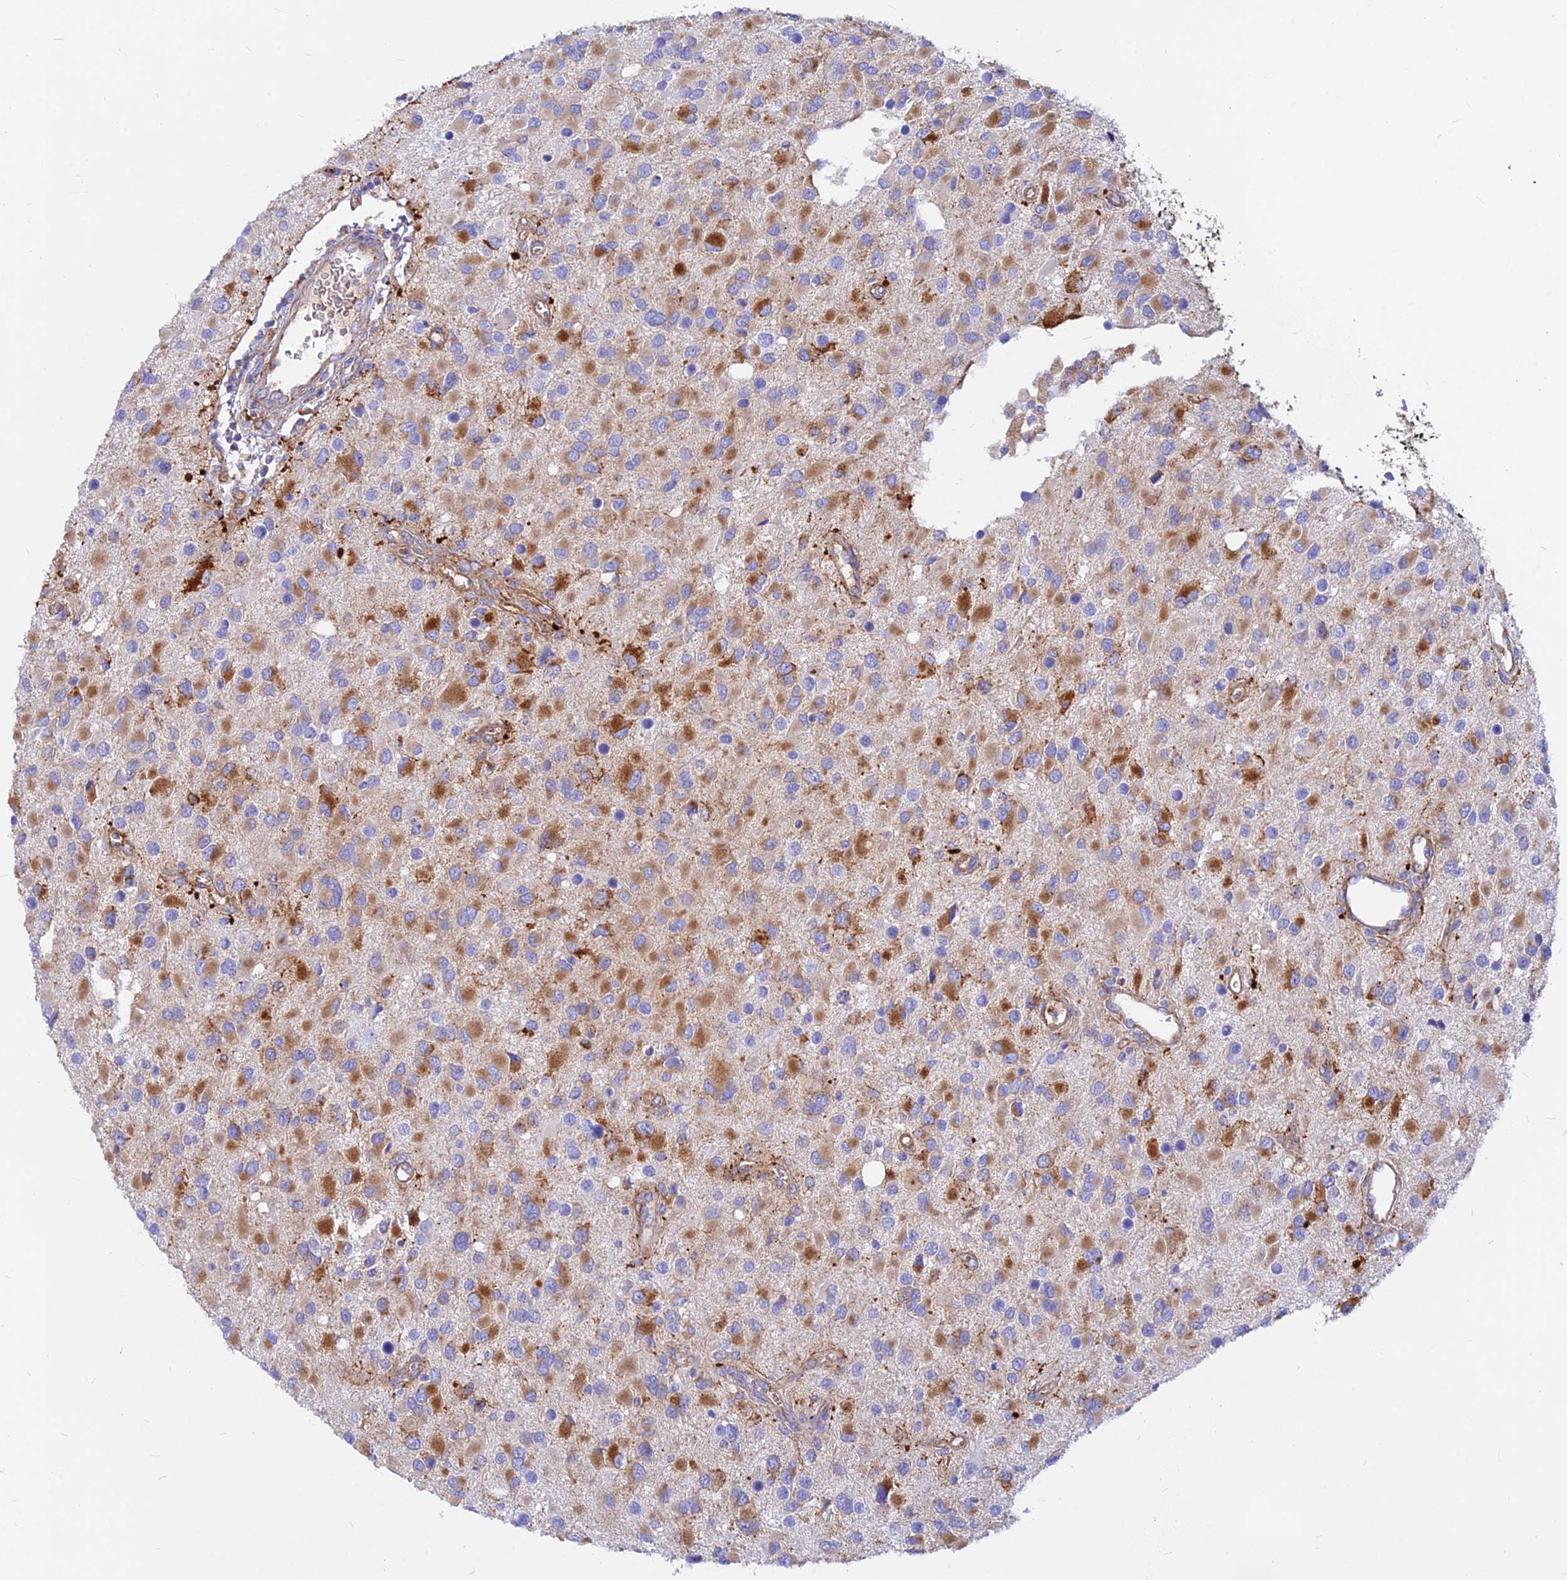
{"staining": {"intensity": "moderate", "quantity": "25%-75%", "location": "cytoplasmic/membranous"}, "tissue": "glioma", "cell_type": "Tumor cells", "image_type": "cancer", "snomed": [{"axis": "morphology", "description": "Glioma, malignant, High grade"}, {"axis": "topography", "description": "Brain"}], "caption": "Human malignant glioma (high-grade) stained for a protein (brown) demonstrates moderate cytoplasmic/membranous positive staining in about 25%-75% of tumor cells.", "gene": "AGTRAP", "patient": {"sex": "male", "age": 53}}